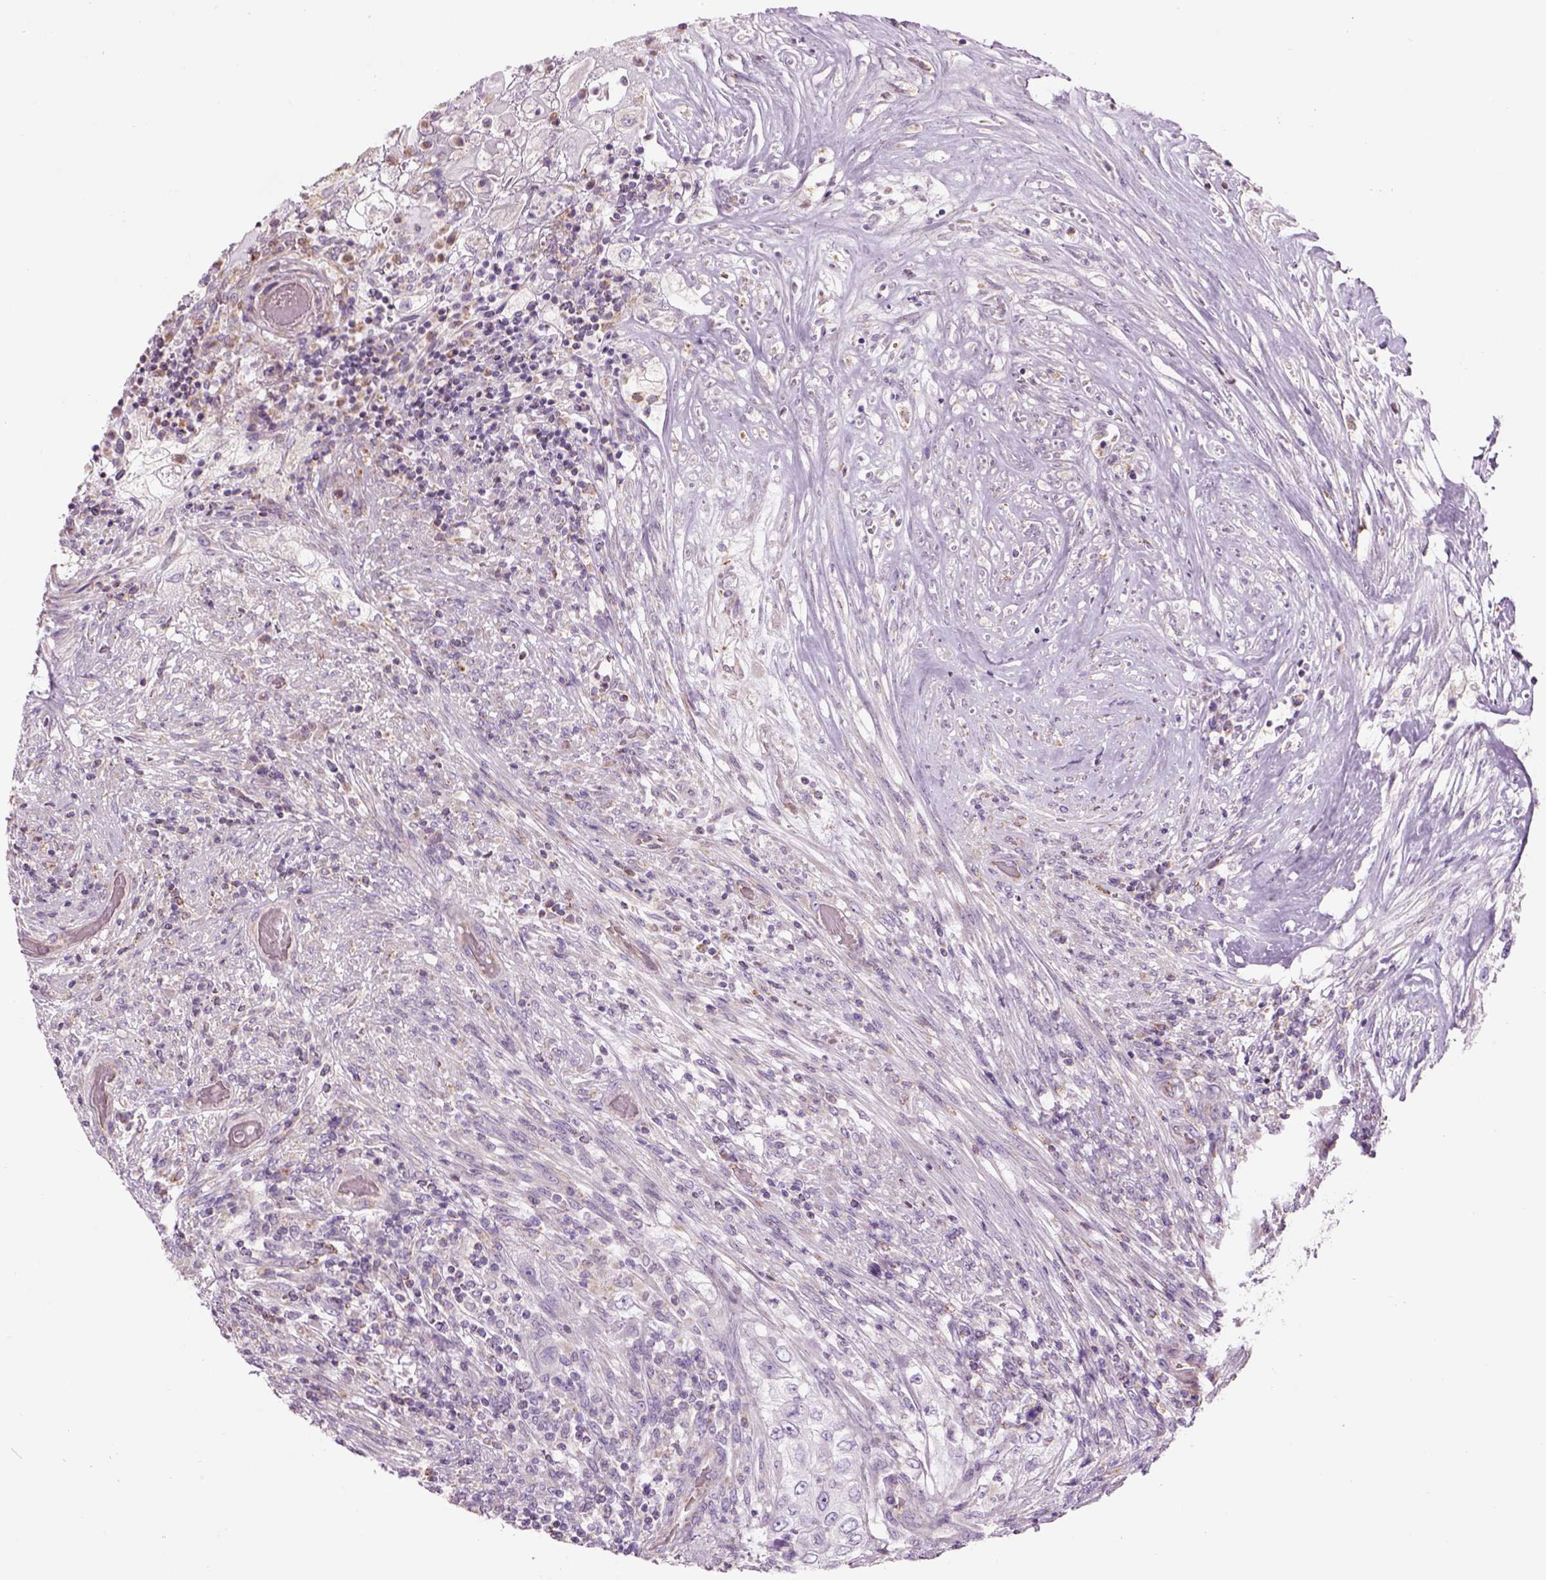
{"staining": {"intensity": "negative", "quantity": "none", "location": "none"}, "tissue": "urothelial cancer", "cell_type": "Tumor cells", "image_type": "cancer", "snomed": [{"axis": "morphology", "description": "Urothelial carcinoma, High grade"}, {"axis": "topography", "description": "Urinary bladder"}], "caption": "A histopathology image of human high-grade urothelial carcinoma is negative for staining in tumor cells.", "gene": "IFT52", "patient": {"sex": "female", "age": 60}}